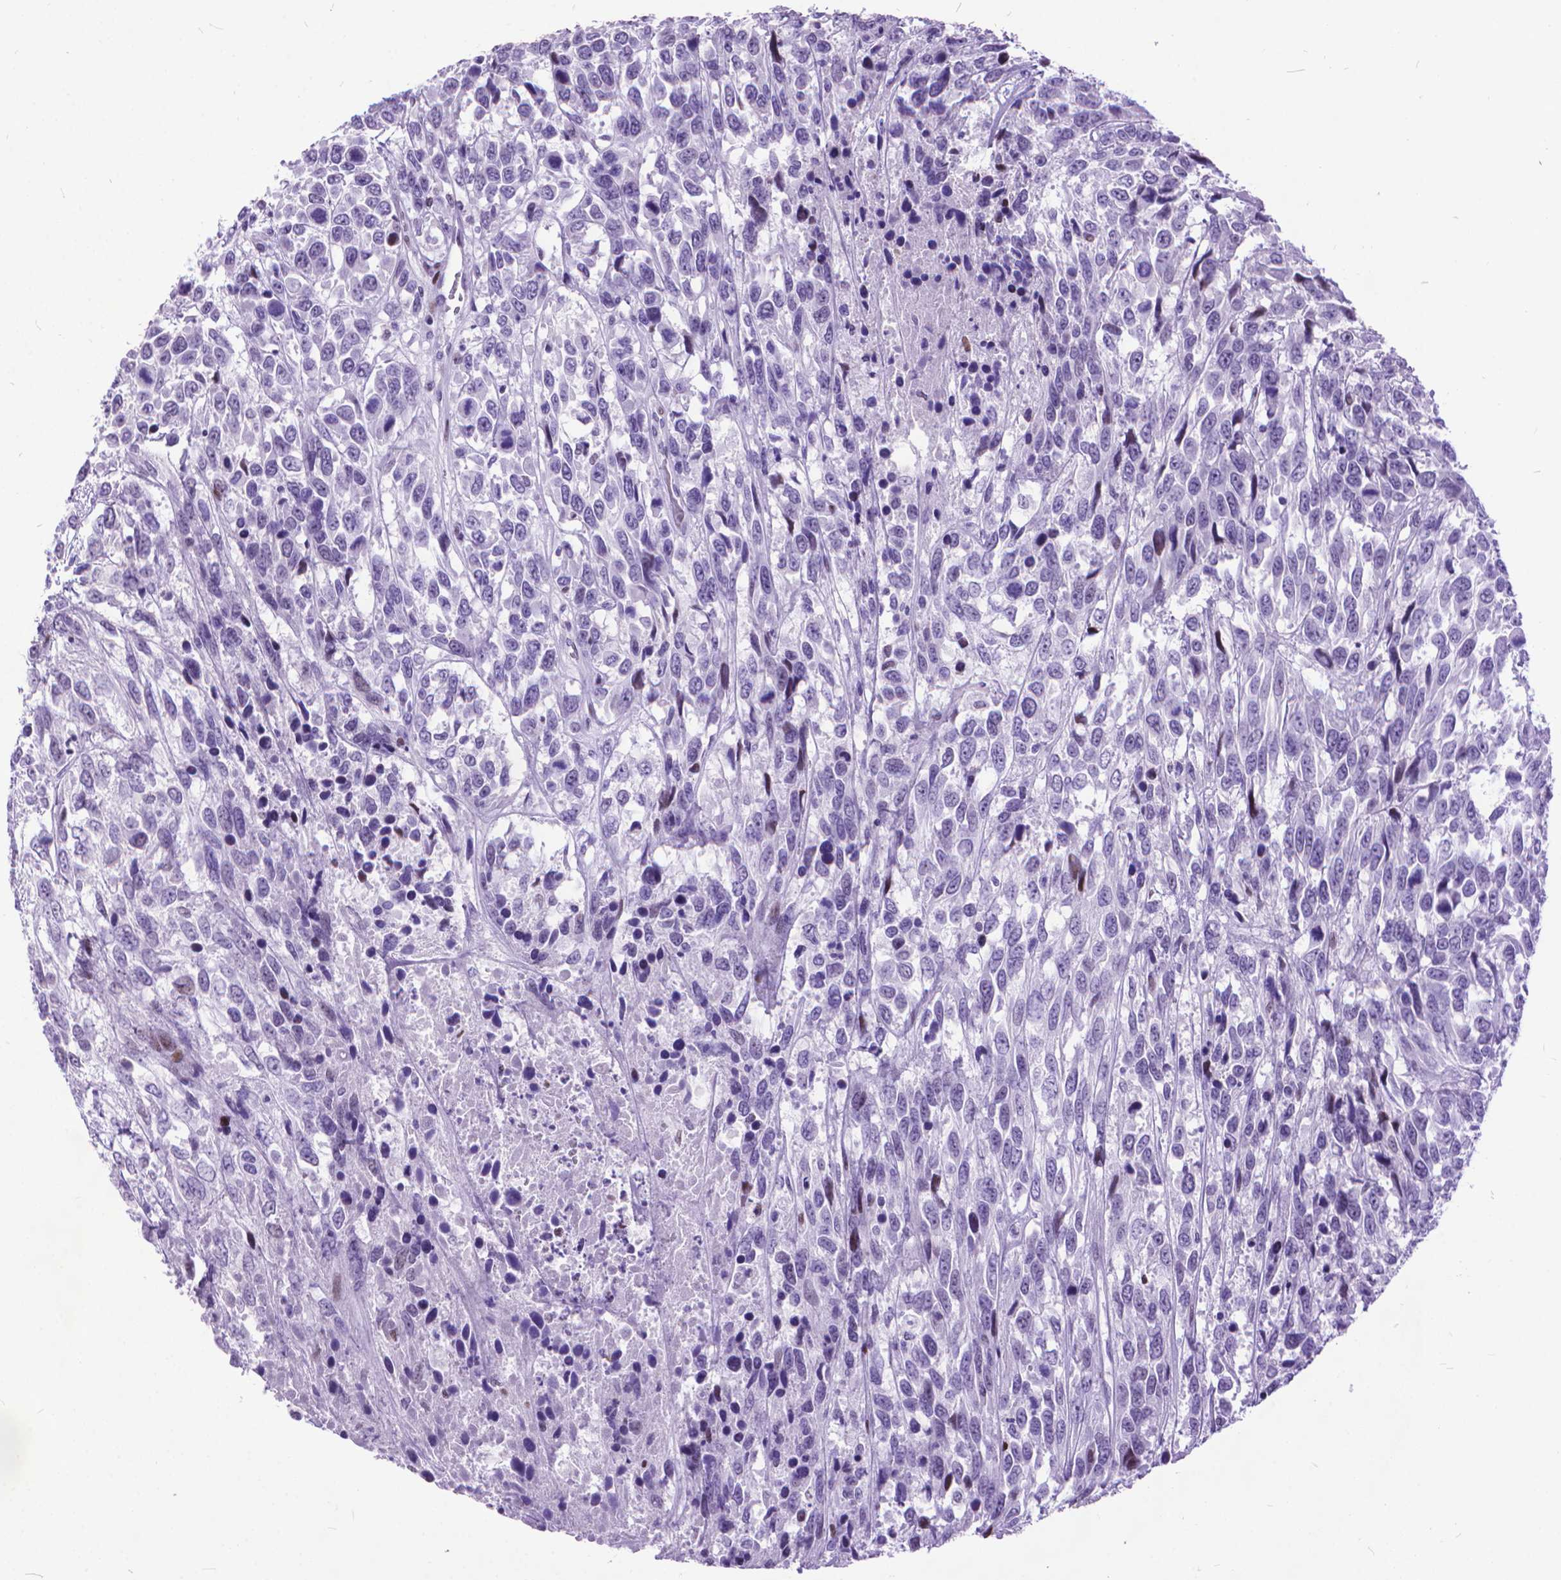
{"staining": {"intensity": "negative", "quantity": "none", "location": "none"}, "tissue": "urothelial cancer", "cell_type": "Tumor cells", "image_type": "cancer", "snomed": [{"axis": "morphology", "description": "Urothelial carcinoma, High grade"}, {"axis": "topography", "description": "Urinary bladder"}], "caption": "Immunohistochemistry (IHC) of human urothelial carcinoma (high-grade) displays no positivity in tumor cells.", "gene": "POLE4", "patient": {"sex": "female", "age": 70}}